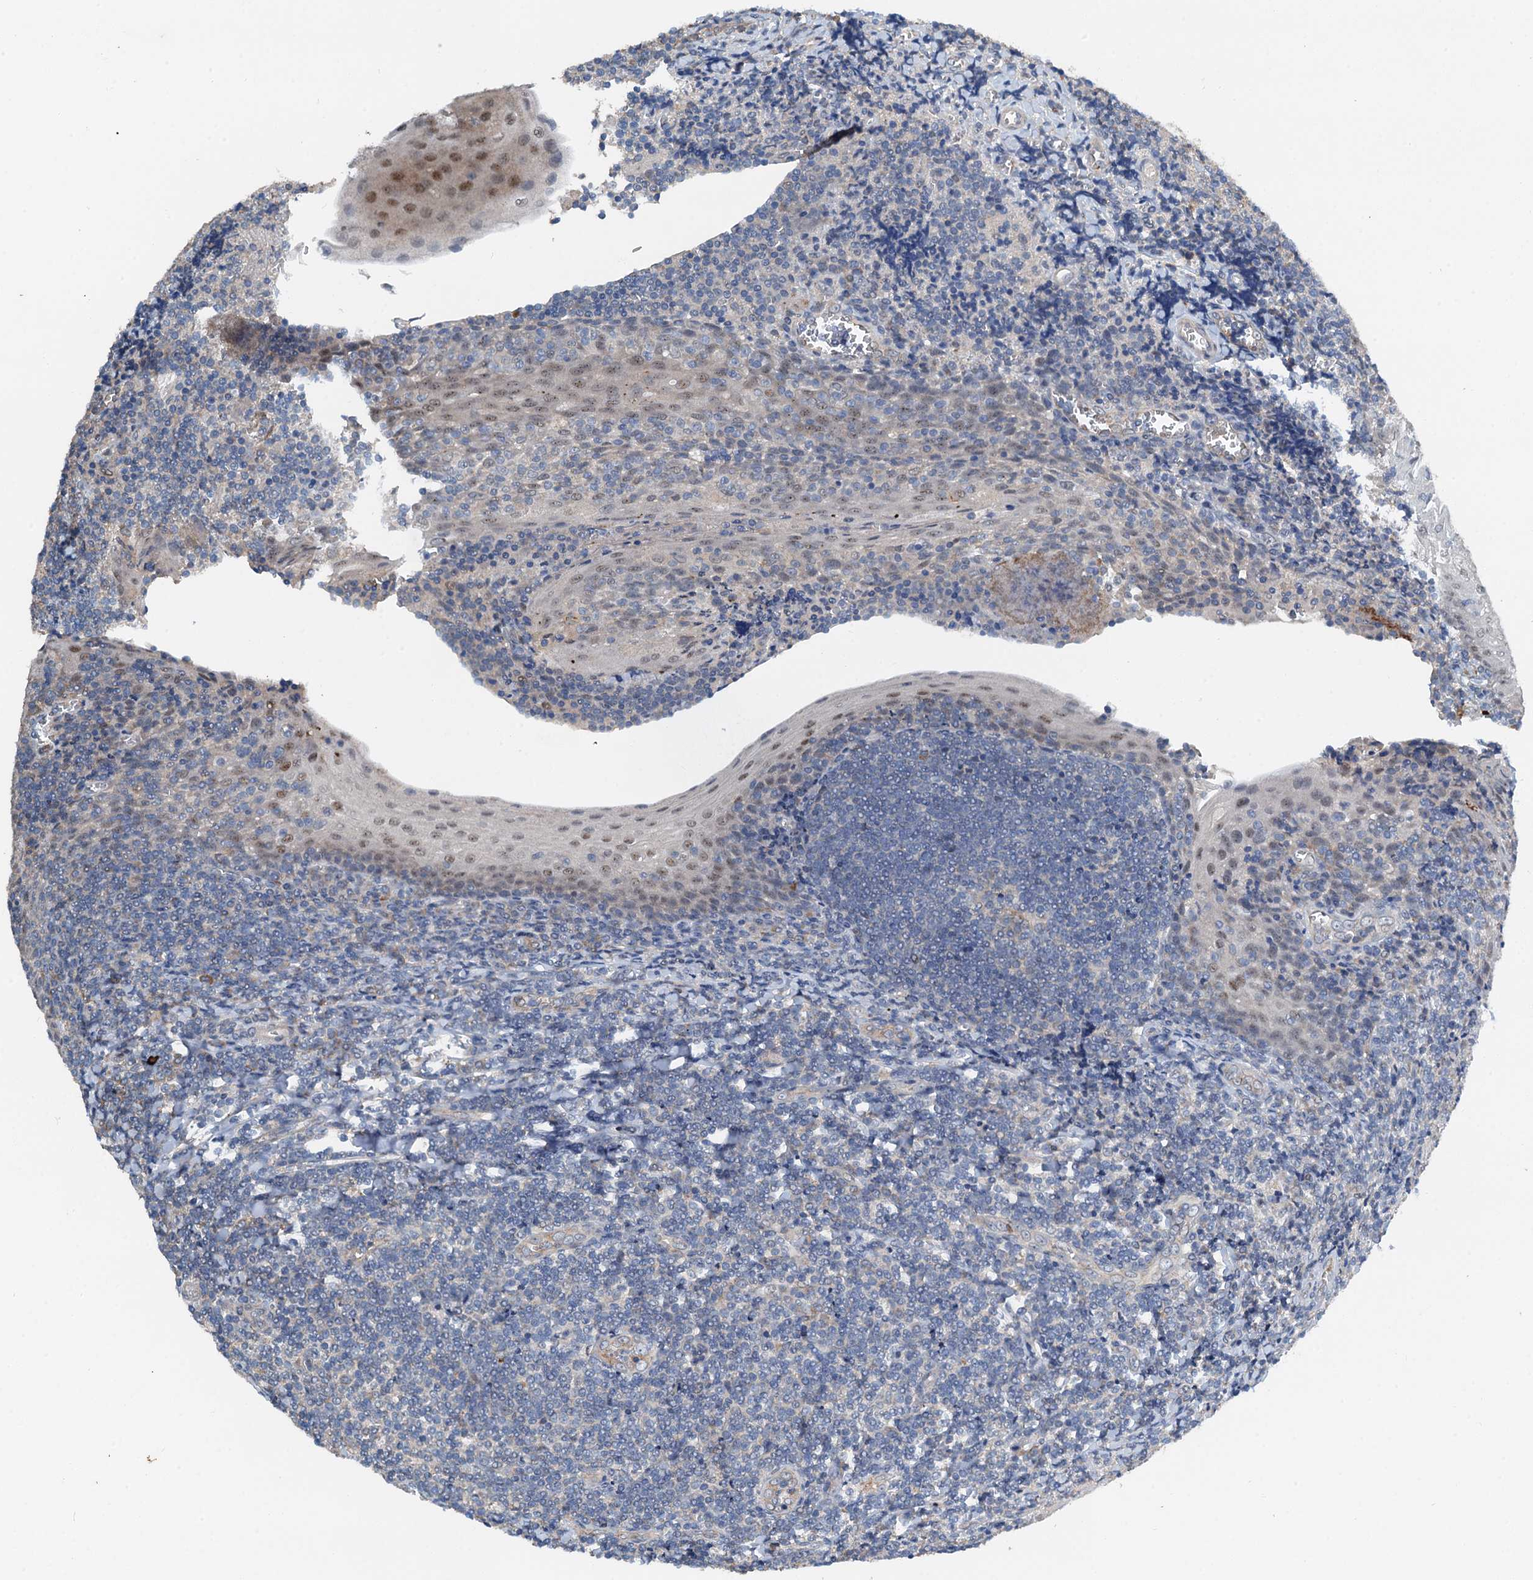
{"staining": {"intensity": "negative", "quantity": "none", "location": "none"}, "tissue": "tonsil", "cell_type": "Germinal center cells", "image_type": "normal", "snomed": [{"axis": "morphology", "description": "Normal tissue, NOS"}, {"axis": "topography", "description": "Tonsil"}], "caption": "This micrograph is of benign tonsil stained with immunohistochemistry to label a protein in brown with the nuclei are counter-stained blue. There is no positivity in germinal center cells.", "gene": "ZNF606", "patient": {"sex": "male", "age": 27}}